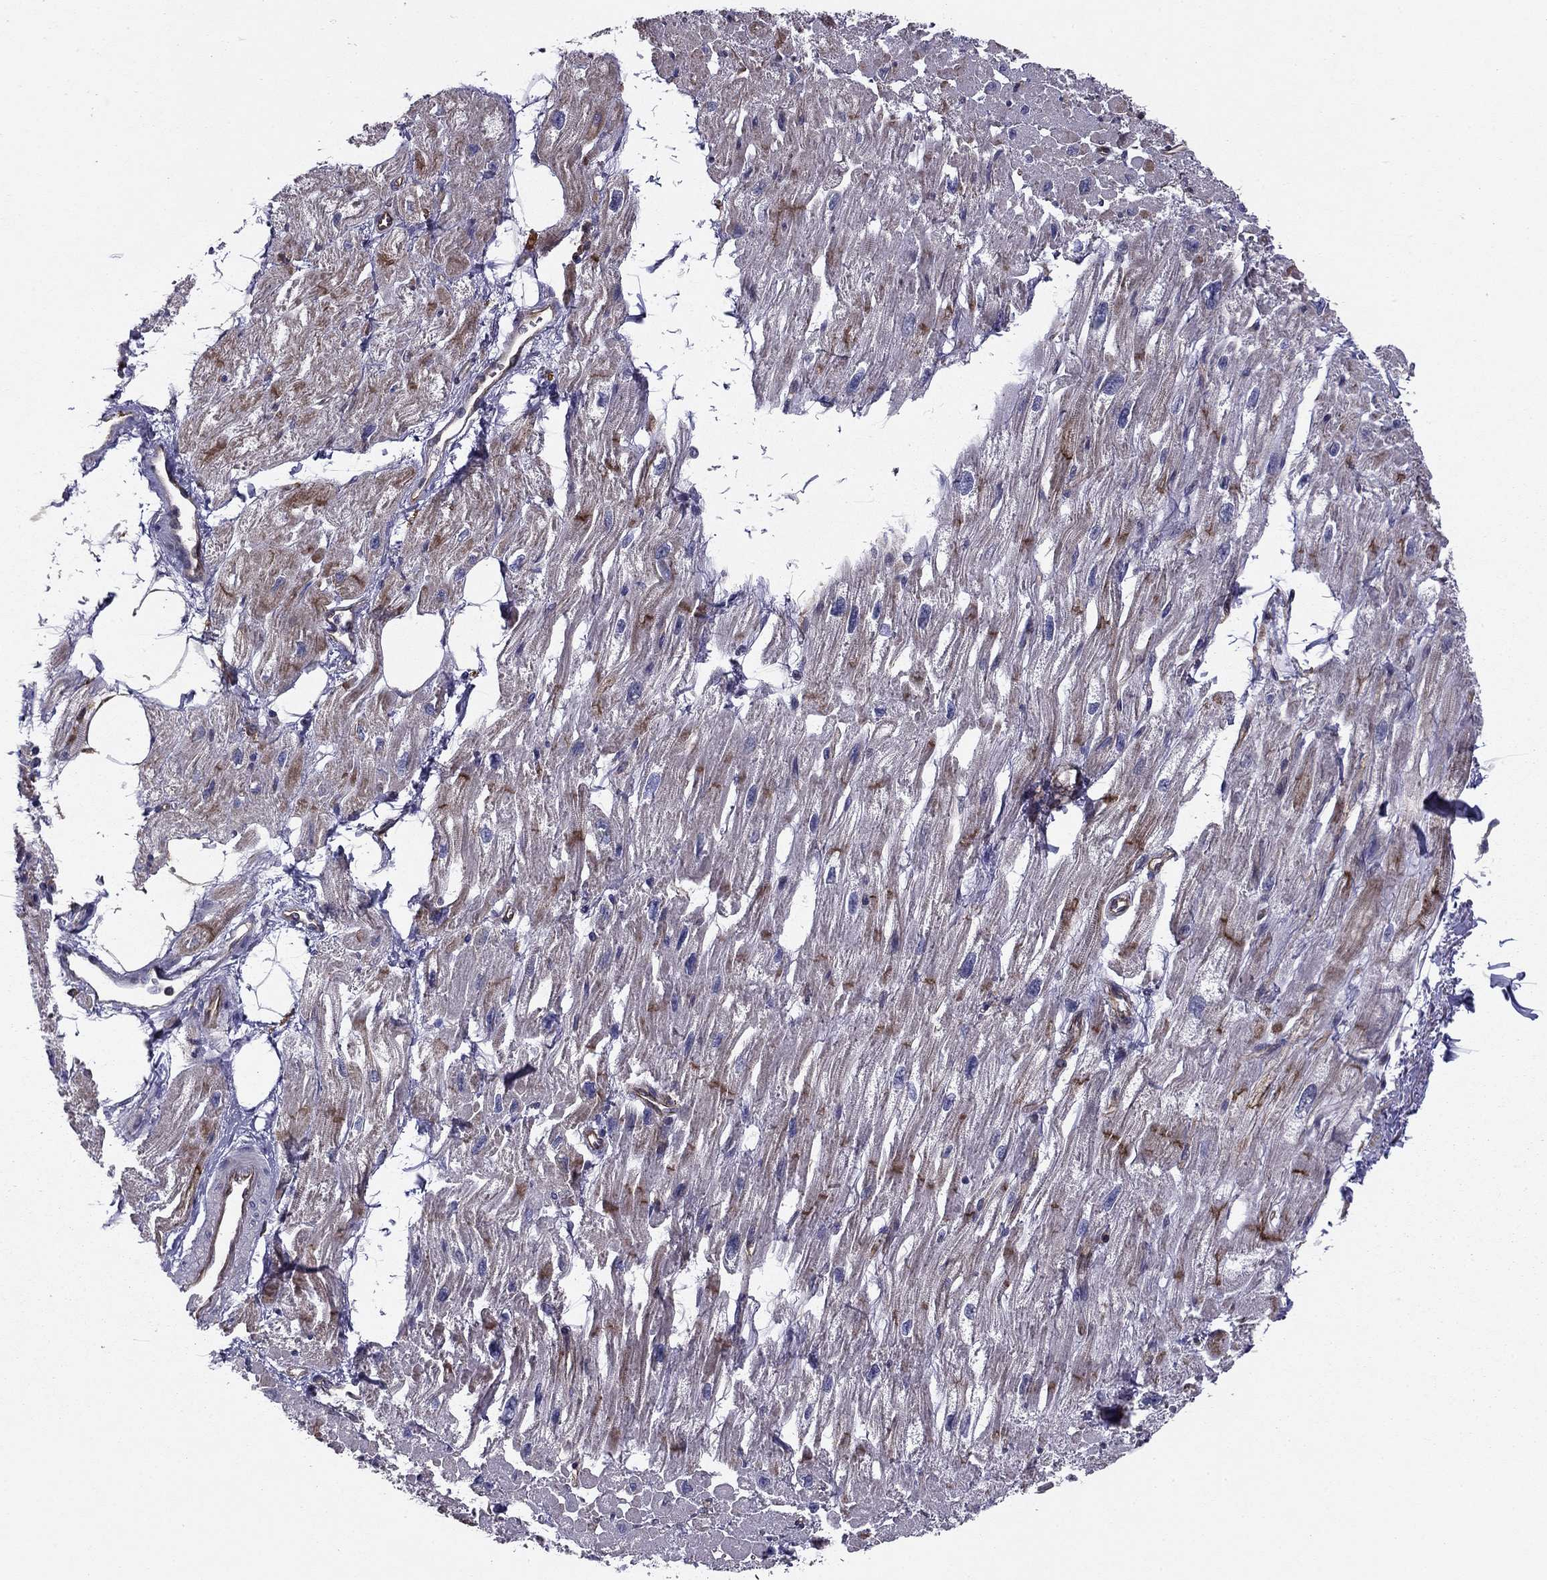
{"staining": {"intensity": "moderate", "quantity": "<25%", "location": "cytoplasmic/membranous"}, "tissue": "heart muscle", "cell_type": "Cardiomyocytes", "image_type": "normal", "snomed": [{"axis": "morphology", "description": "Normal tissue, NOS"}, {"axis": "topography", "description": "Heart"}], "caption": "Unremarkable heart muscle was stained to show a protein in brown. There is low levels of moderate cytoplasmic/membranous positivity in approximately <25% of cardiomyocytes.", "gene": "SHMT1", "patient": {"sex": "male", "age": 66}}